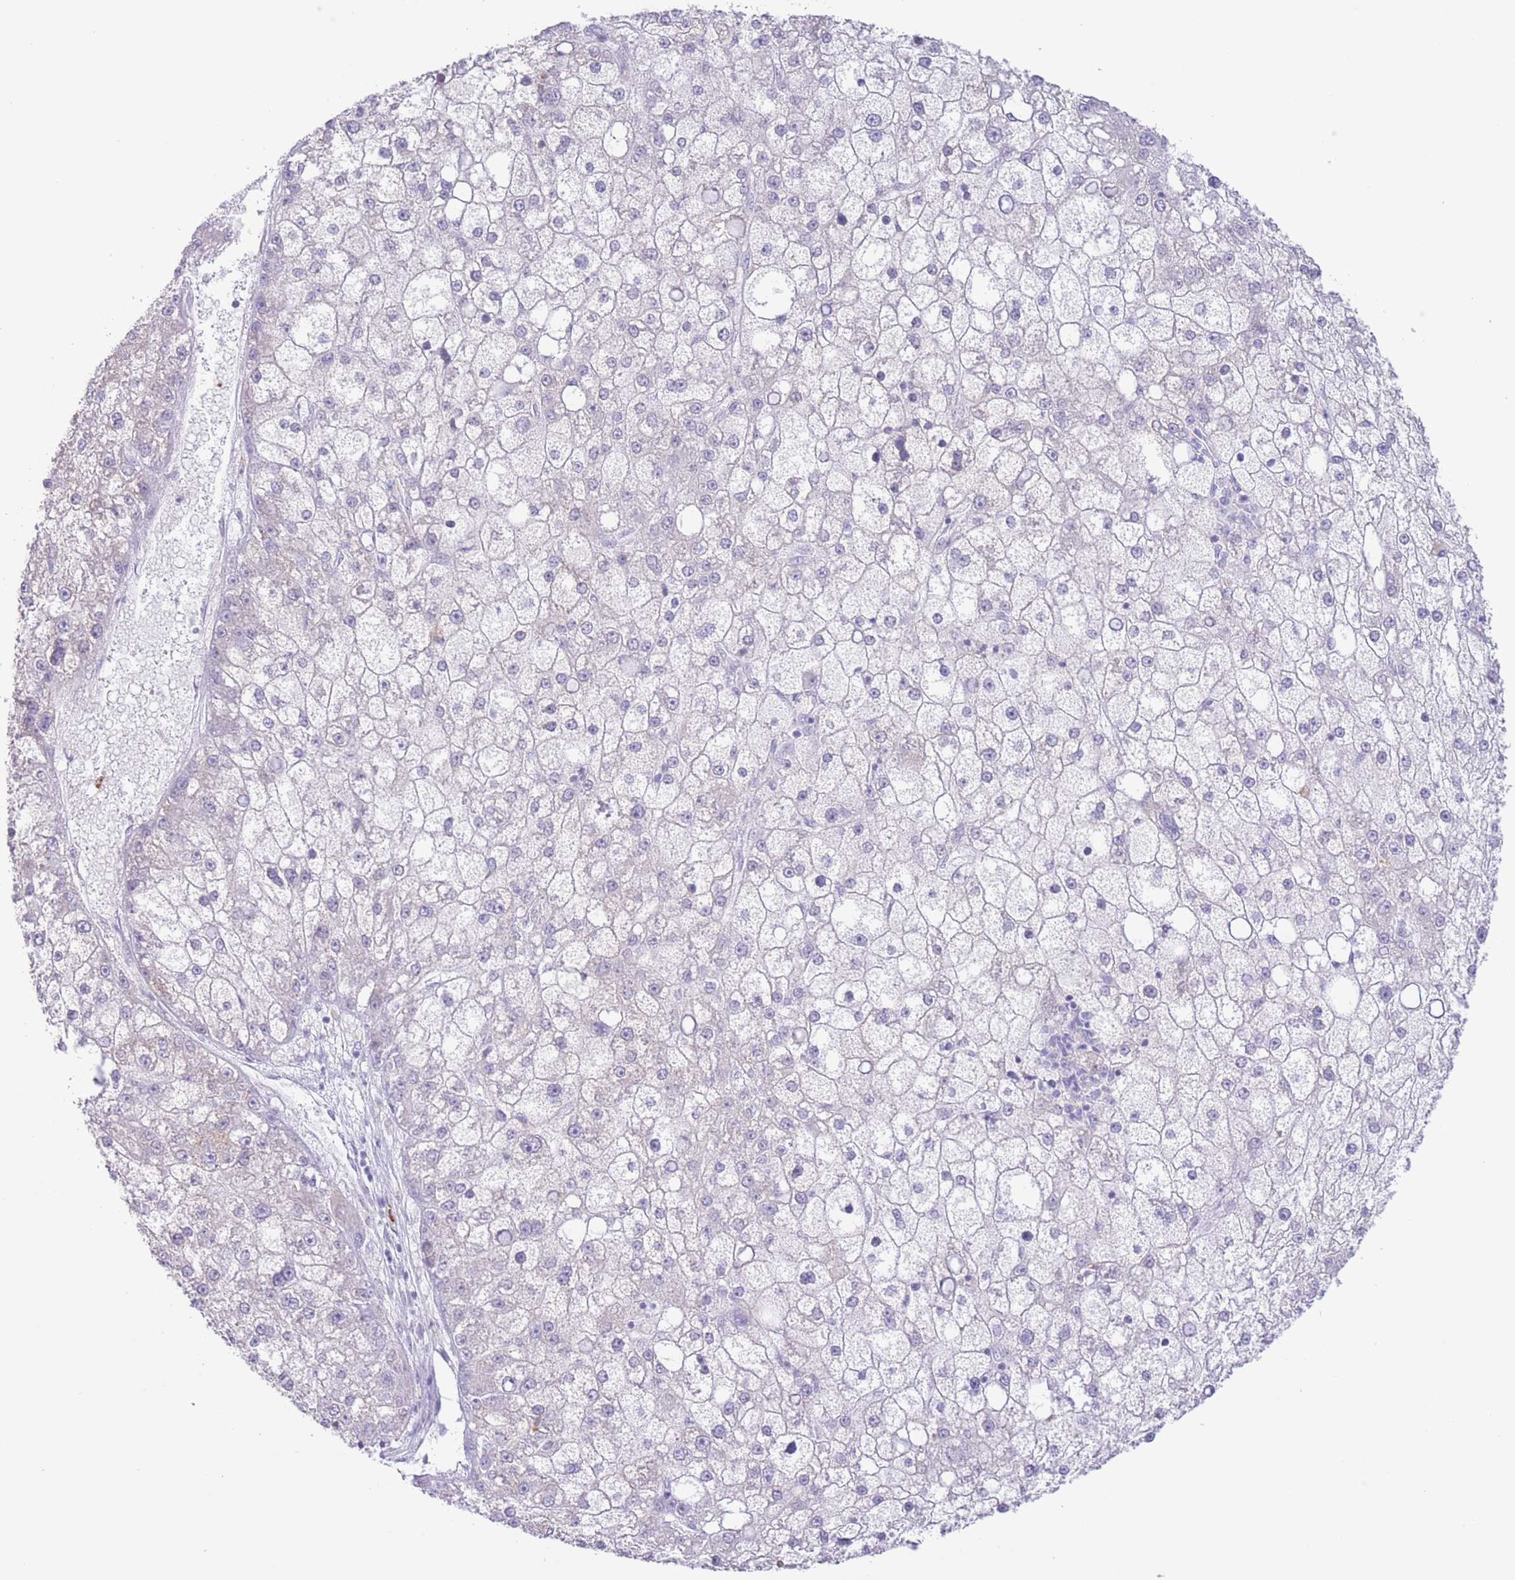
{"staining": {"intensity": "negative", "quantity": "none", "location": "none"}, "tissue": "liver cancer", "cell_type": "Tumor cells", "image_type": "cancer", "snomed": [{"axis": "morphology", "description": "Carcinoma, Hepatocellular, NOS"}, {"axis": "topography", "description": "Liver"}], "caption": "A micrograph of hepatocellular carcinoma (liver) stained for a protein displays no brown staining in tumor cells.", "gene": "LCLAT1", "patient": {"sex": "male", "age": 67}}